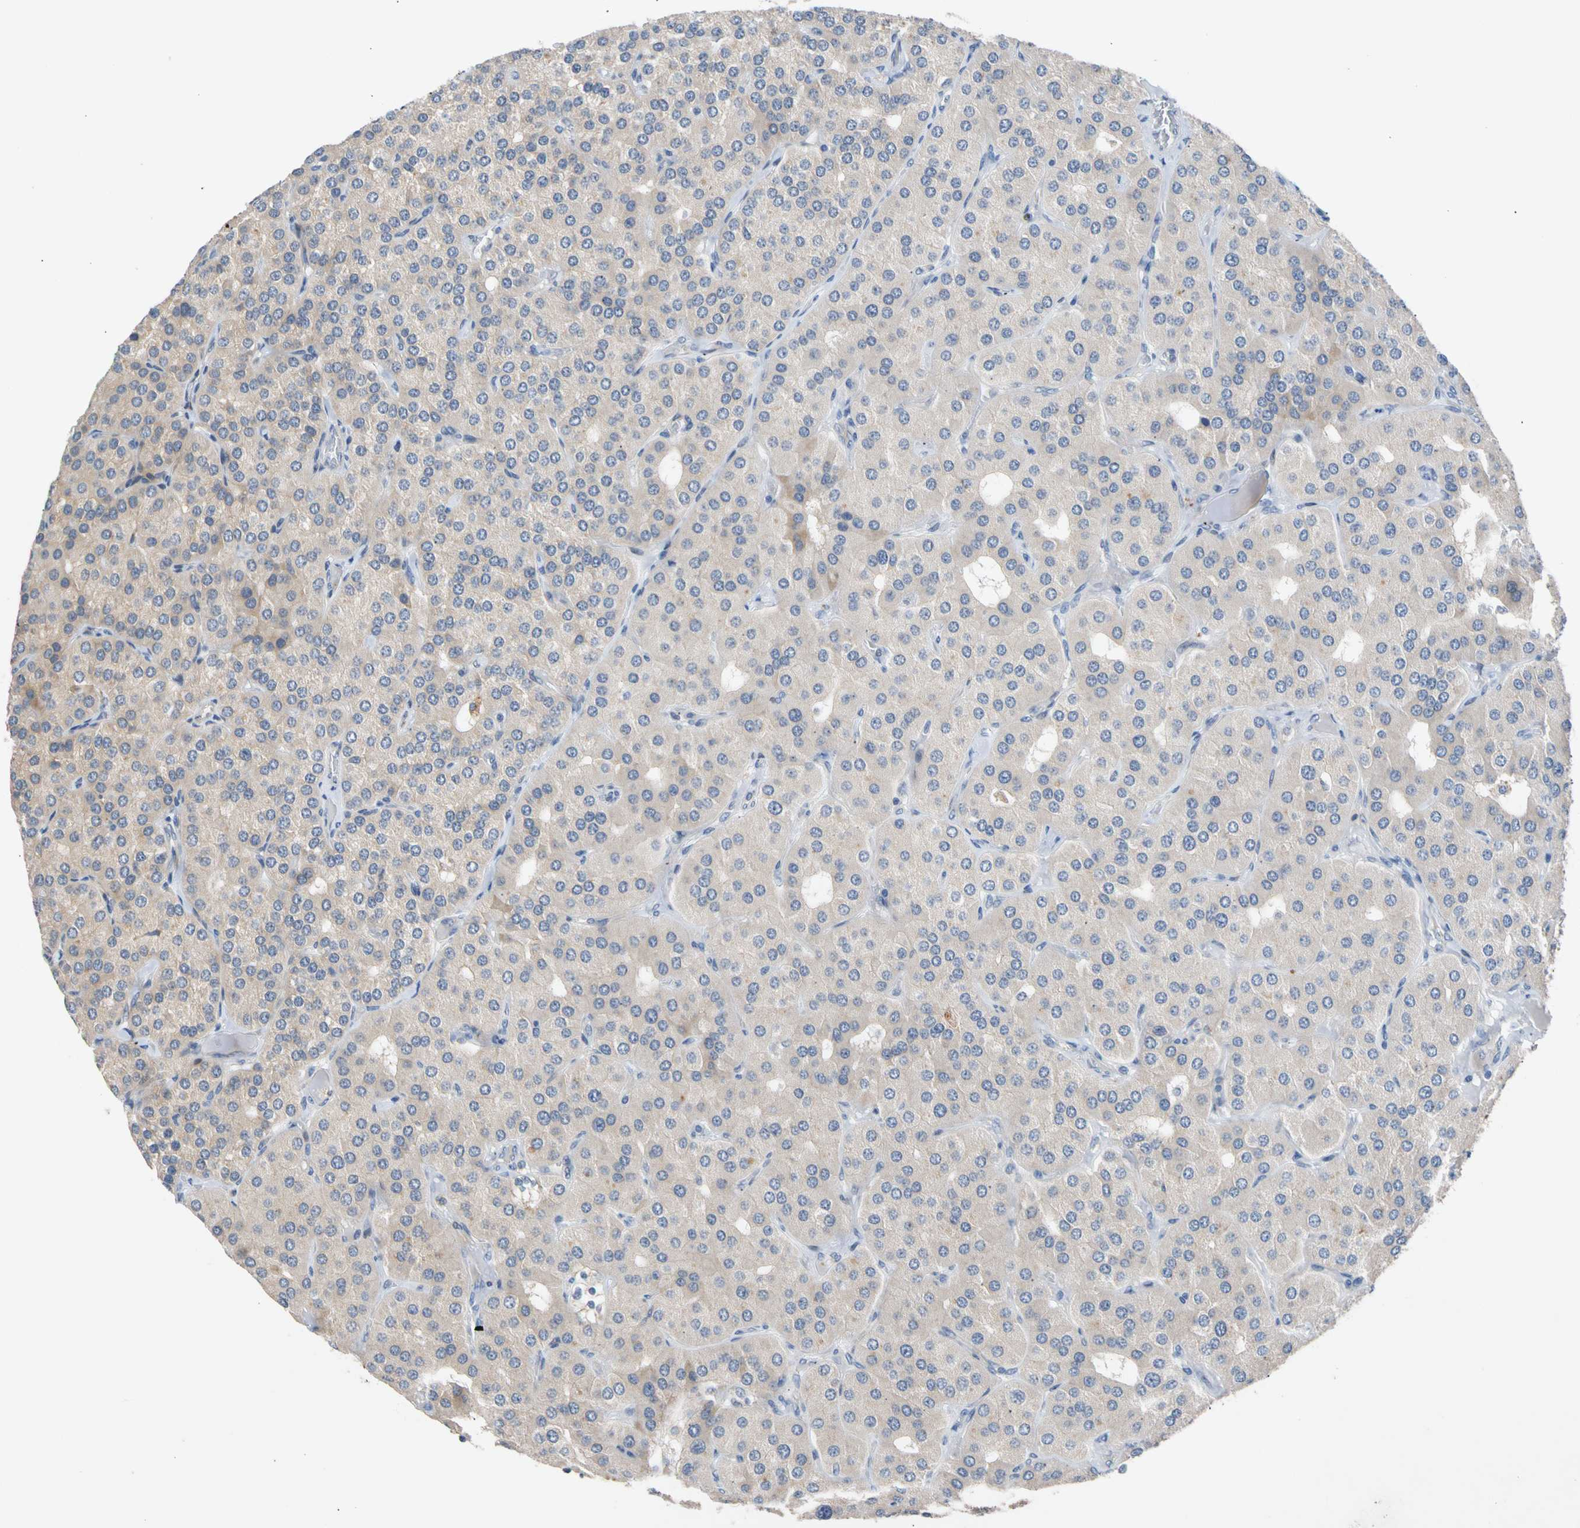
{"staining": {"intensity": "weak", "quantity": "25%-75%", "location": "cytoplasmic/membranous"}, "tissue": "parathyroid gland", "cell_type": "Glandular cells", "image_type": "normal", "snomed": [{"axis": "morphology", "description": "Normal tissue, NOS"}, {"axis": "morphology", "description": "Adenoma, NOS"}, {"axis": "topography", "description": "Parathyroid gland"}], "caption": "A low amount of weak cytoplasmic/membranous positivity is appreciated in approximately 25%-75% of glandular cells in unremarkable parathyroid gland. The protein is stained brown, and the nuclei are stained in blue (DAB (3,3'-diaminobenzidine) IHC with brightfield microscopy, high magnification).", "gene": "CNST", "patient": {"sex": "female", "age": 86}}